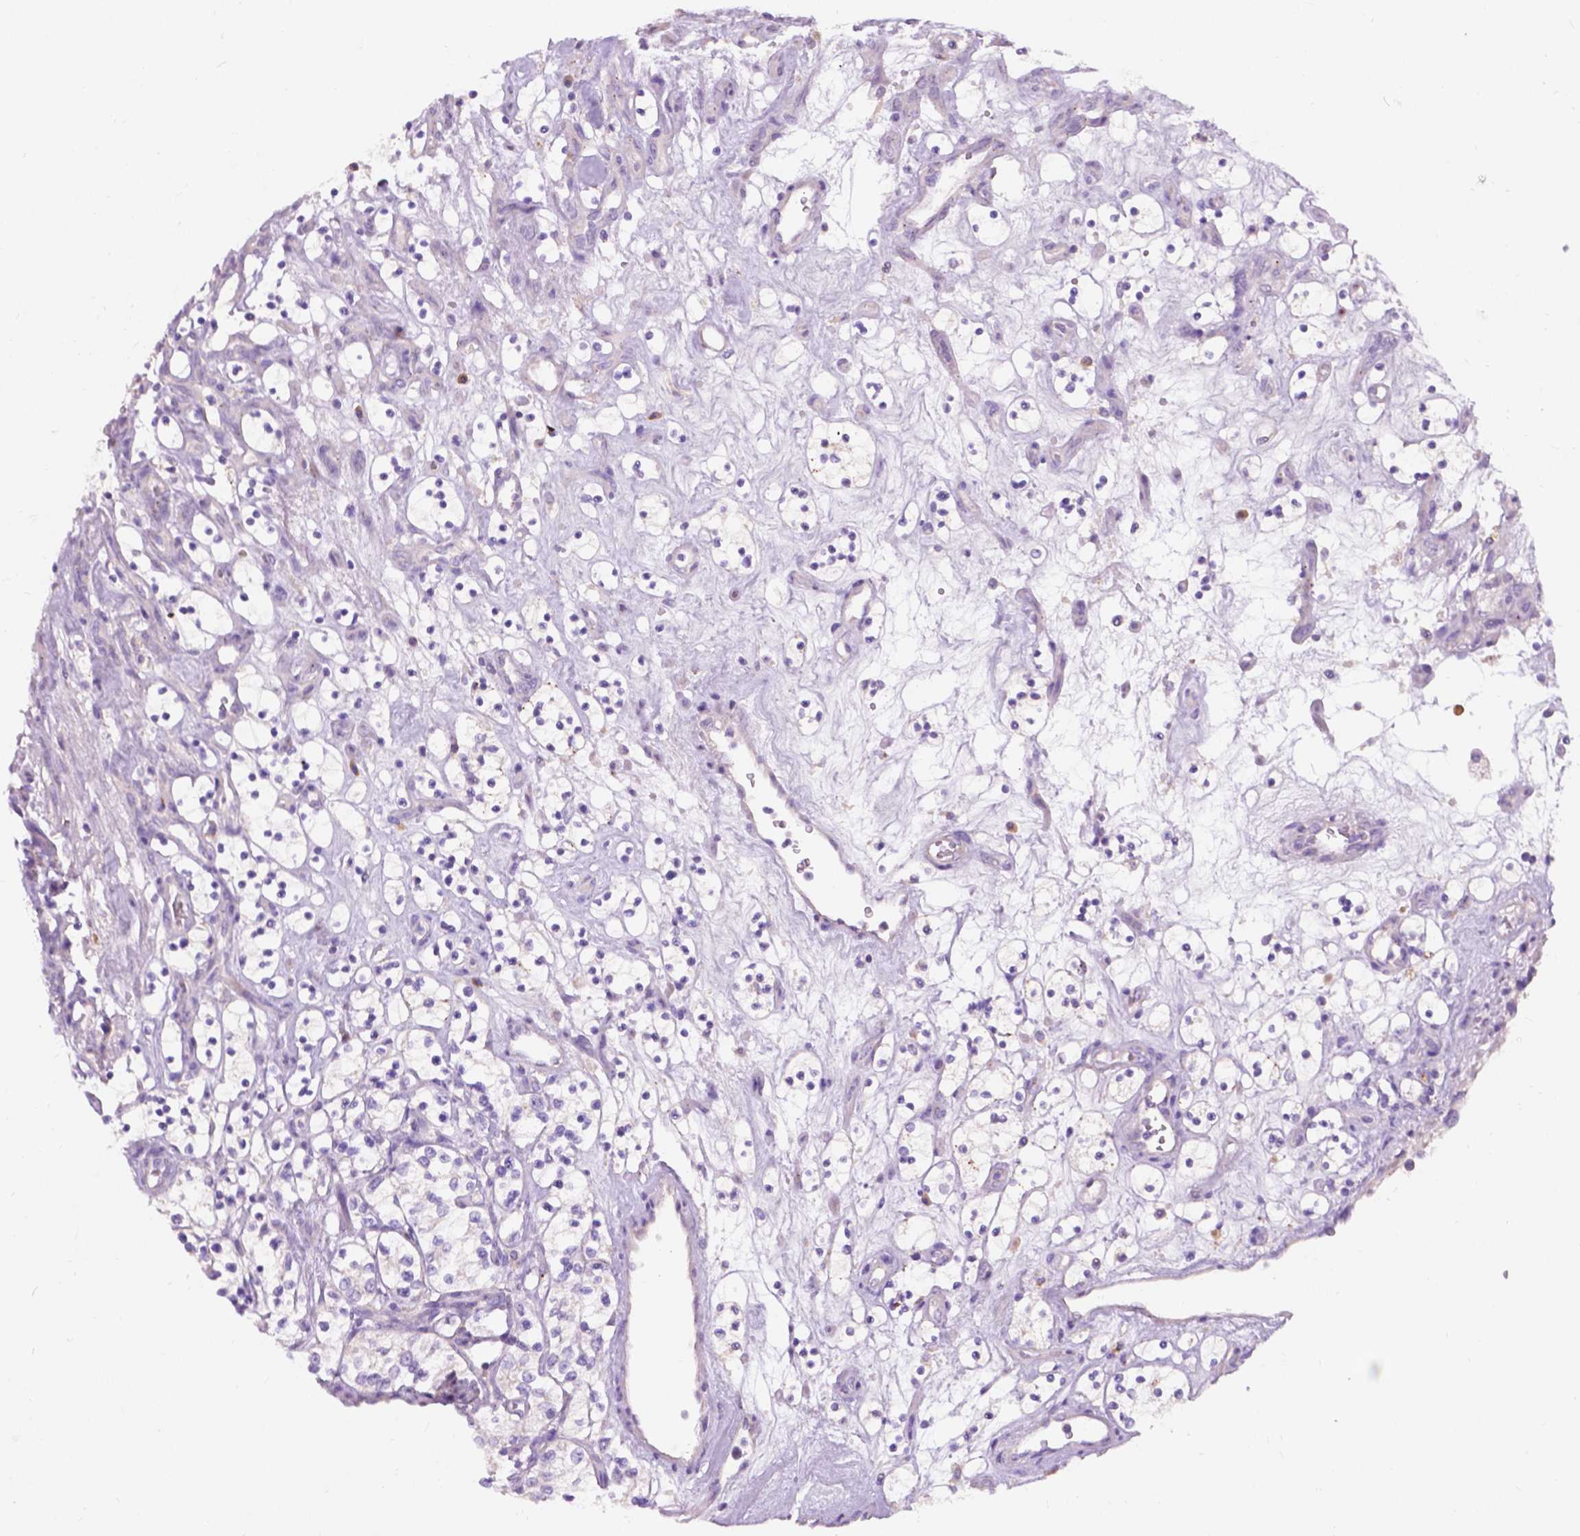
{"staining": {"intensity": "negative", "quantity": "none", "location": "none"}, "tissue": "renal cancer", "cell_type": "Tumor cells", "image_type": "cancer", "snomed": [{"axis": "morphology", "description": "Adenocarcinoma, NOS"}, {"axis": "topography", "description": "Kidney"}], "caption": "Immunohistochemical staining of human adenocarcinoma (renal) displays no significant staining in tumor cells.", "gene": "NOXO1", "patient": {"sex": "female", "age": 69}}